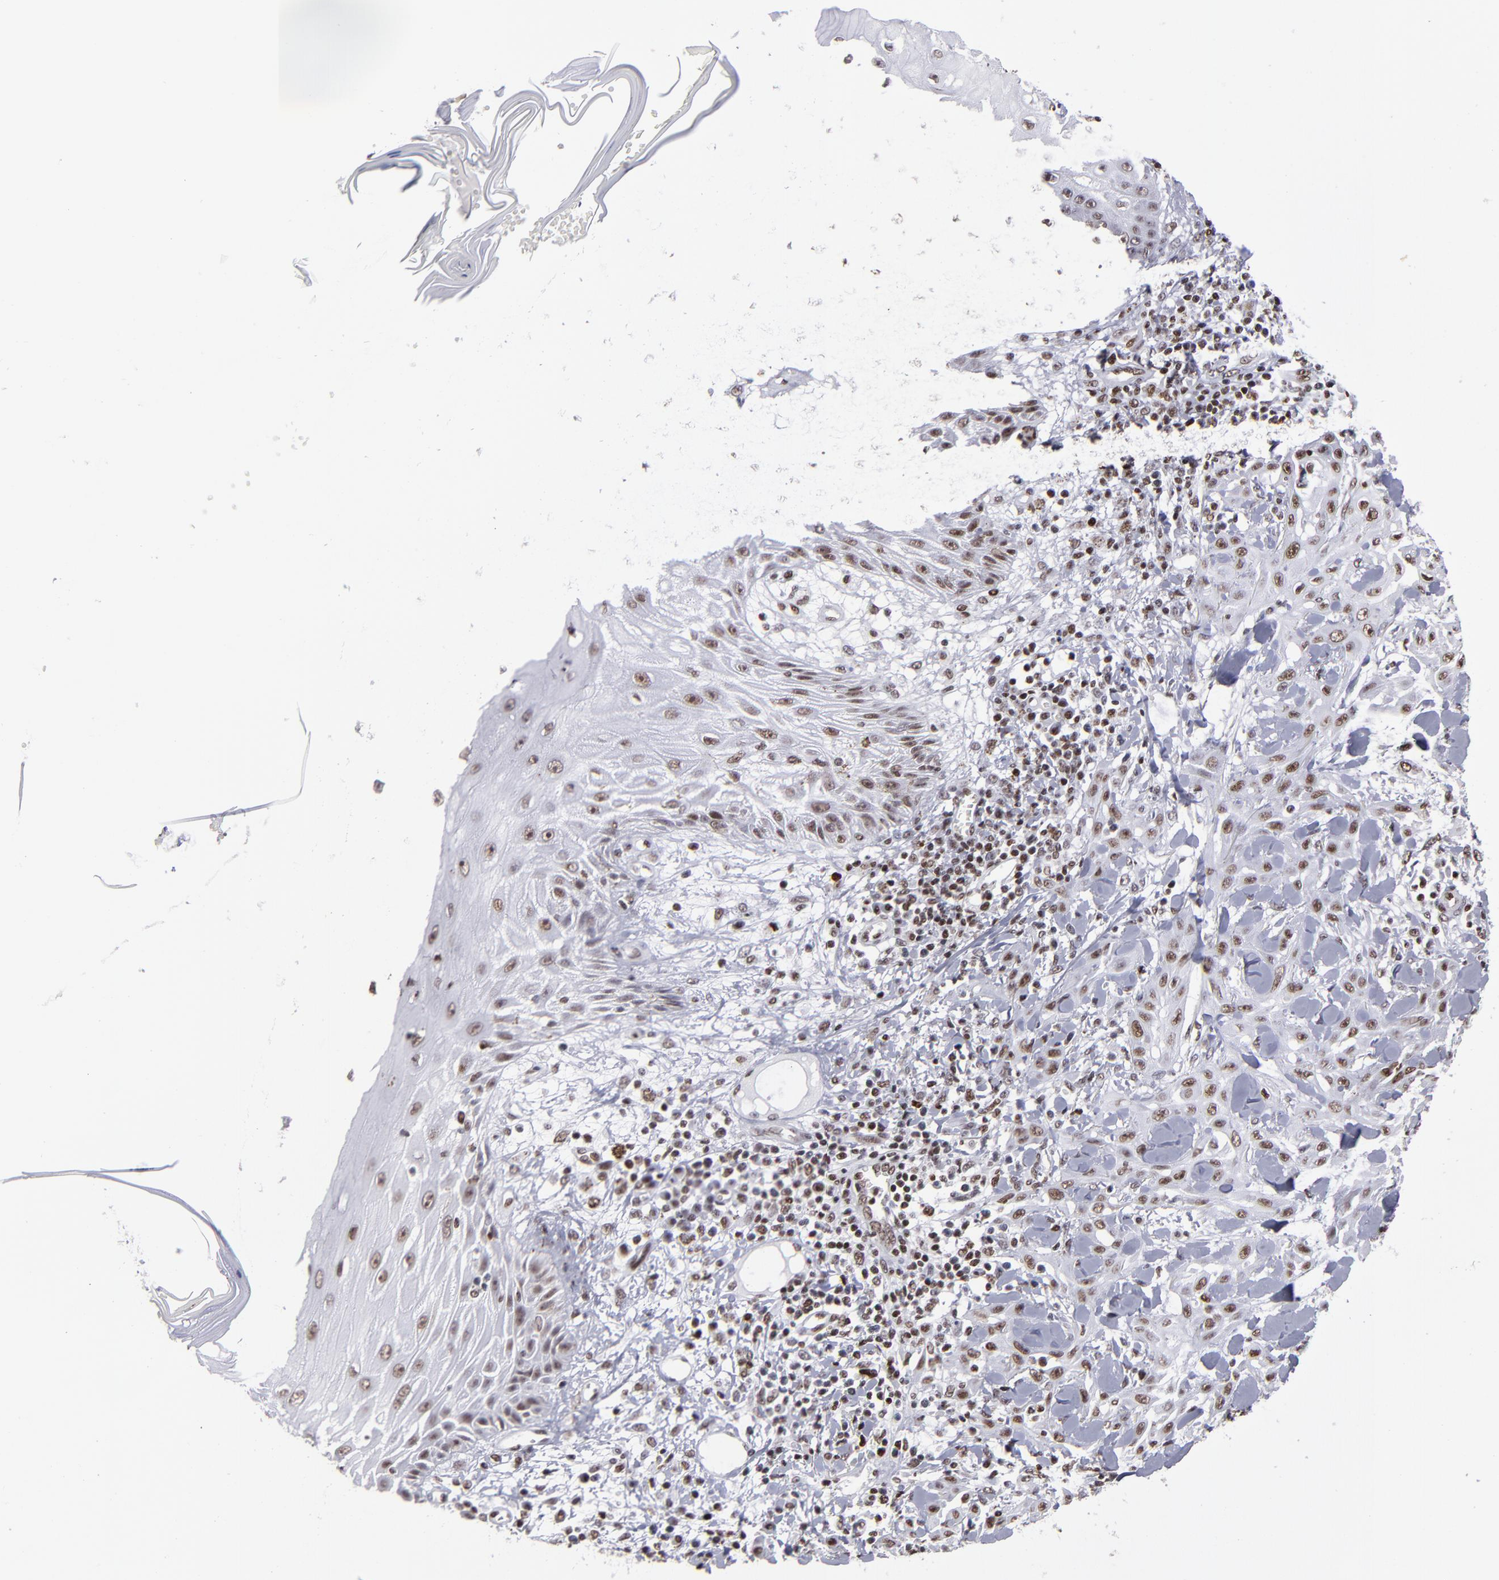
{"staining": {"intensity": "moderate", "quantity": ">75%", "location": "nuclear"}, "tissue": "skin cancer", "cell_type": "Tumor cells", "image_type": "cancer", "snomed": [{"axis": "morphology", "description": "Squamous cell carcinoma, NOS"}, {"axis": "topography", "description": "Skin"}], "caption": "Immunohistochemistry (IHC) micrograph of skin squamous cell carcinoma stained for a protein (brown), which shows medium levels of moderate nuclear positivity in about >75% of tumor cells.", "gene": "TERF2", "patient": {"sex": "male", "age": 24}}